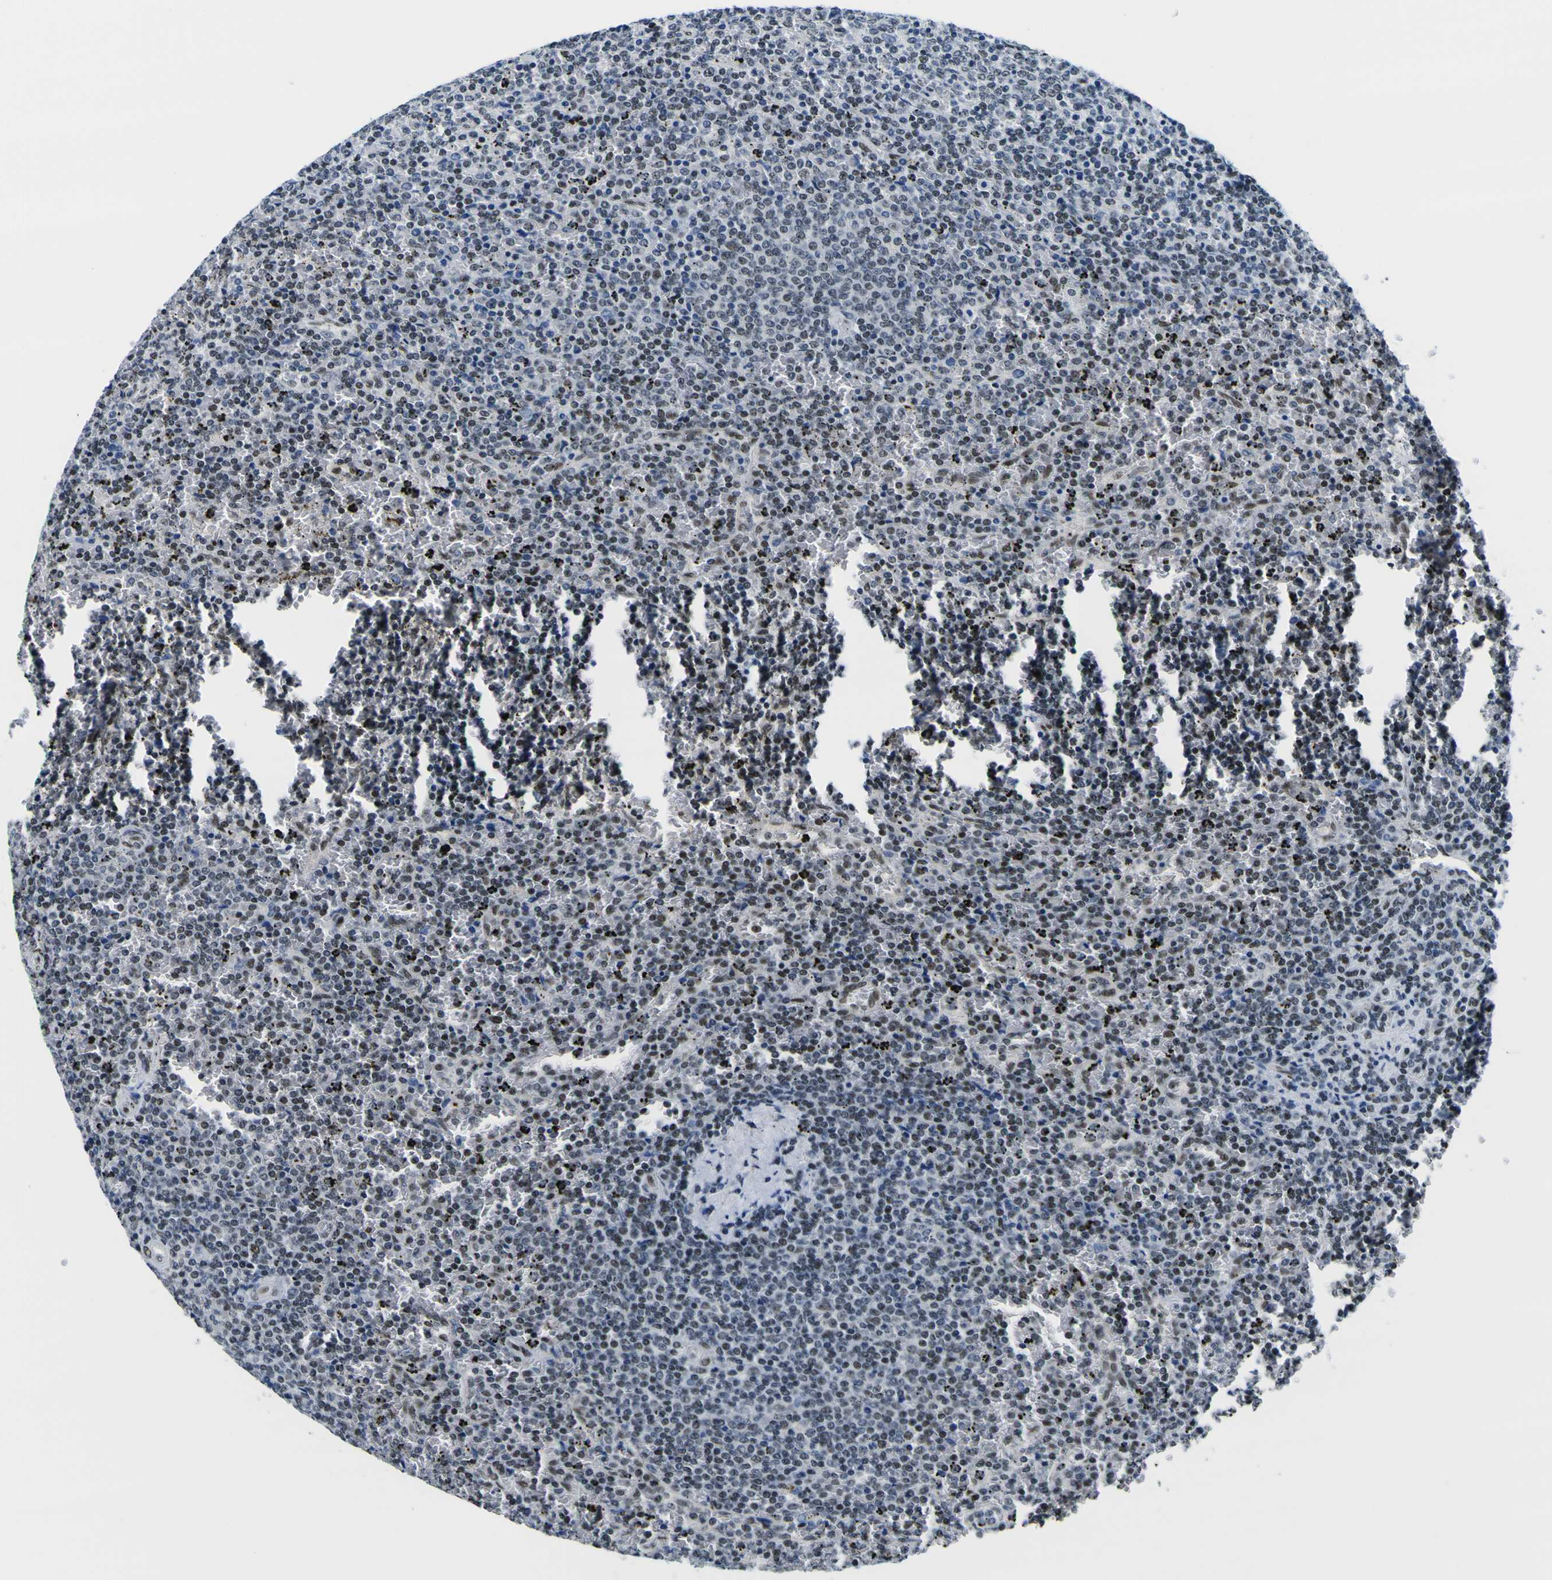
{"staining": {"intensity": "weak", "quantity": ">75%", "location": "nuclear"}, "tissue": "lymphoma", "cell_type": "Tumor cells", "image_type": "cancer", "snomed": [{"axis": "morphology", "description": "Malignant lymphoma, non-Hodgkin's type, Low grade"}, {"axis": "topography", "description": "Spleen"}], "caption": "Brown immunohistochemical staining in lymphoma exhibits weak nuclear positivity in about >75% of tumor cells.", "gene": "SP1", "patient": {"sex": "female", "age": 77}}